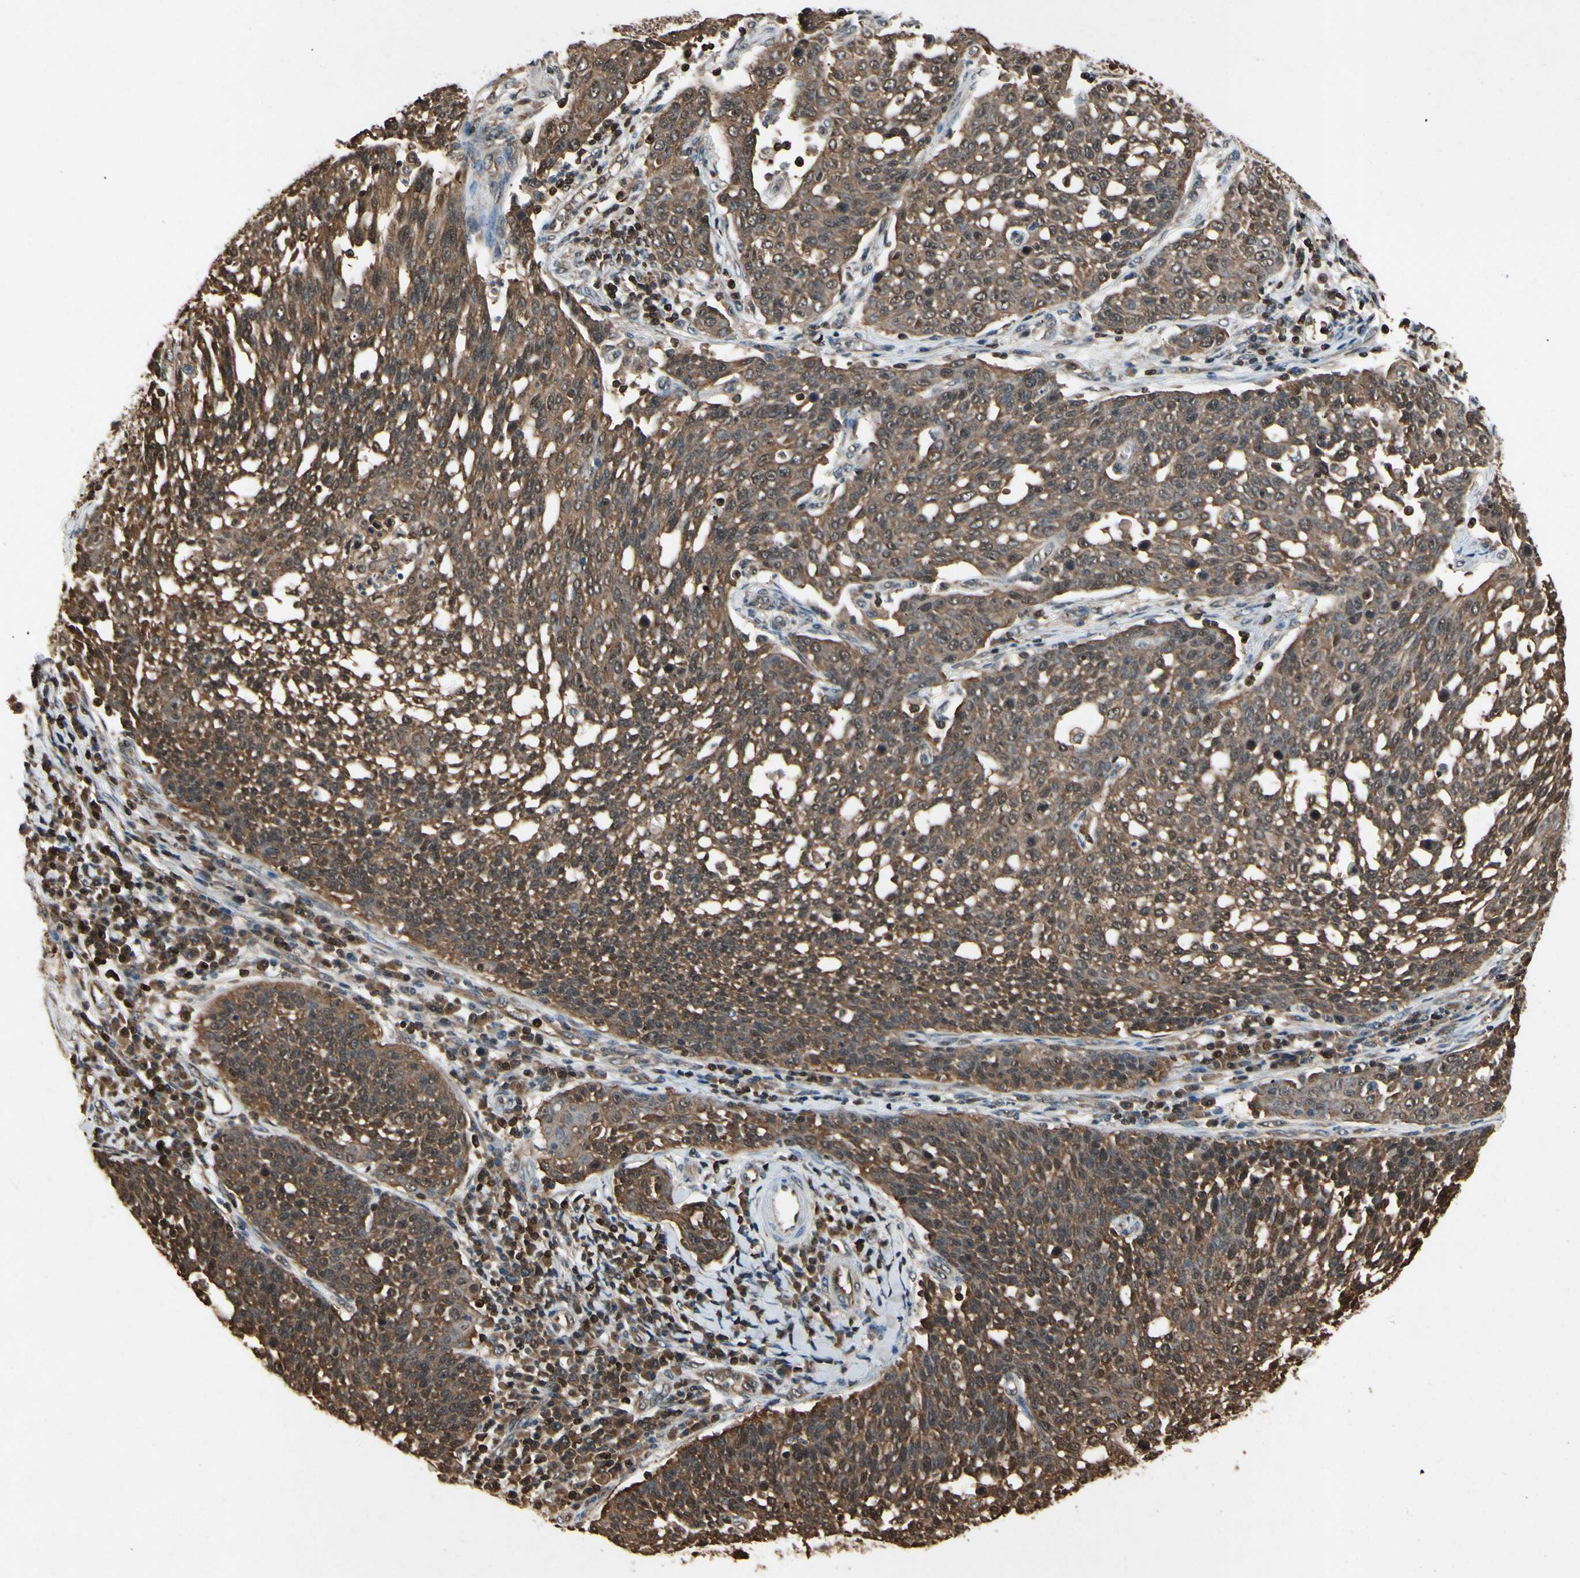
{"staining": {"intensity": "moderate", "quantity": ">75%", "location": "cytoplasmic/membranous,nuclear"}, "tissue": "cervical cancer", "cell_type": "Tumor cells", "image_type": "cancer", "snomed": [{"axis": "morphology", "description": "Squamous cell carcinoma, NOS"}, {"axis": "topography", "description": "Cervix"}], "caption": "This image reveals squamous cell carcinoma (cervical) stained with immunohistochemistry (IHC) to label a protein in brown. The cytoplasmic/membranous and nuclear of tumor cells show moderate positivity for the protein. Nuclei are counter-stained blue.", "gene": "YWHAQ", "patient": {"sex": "female", "age": 34}}